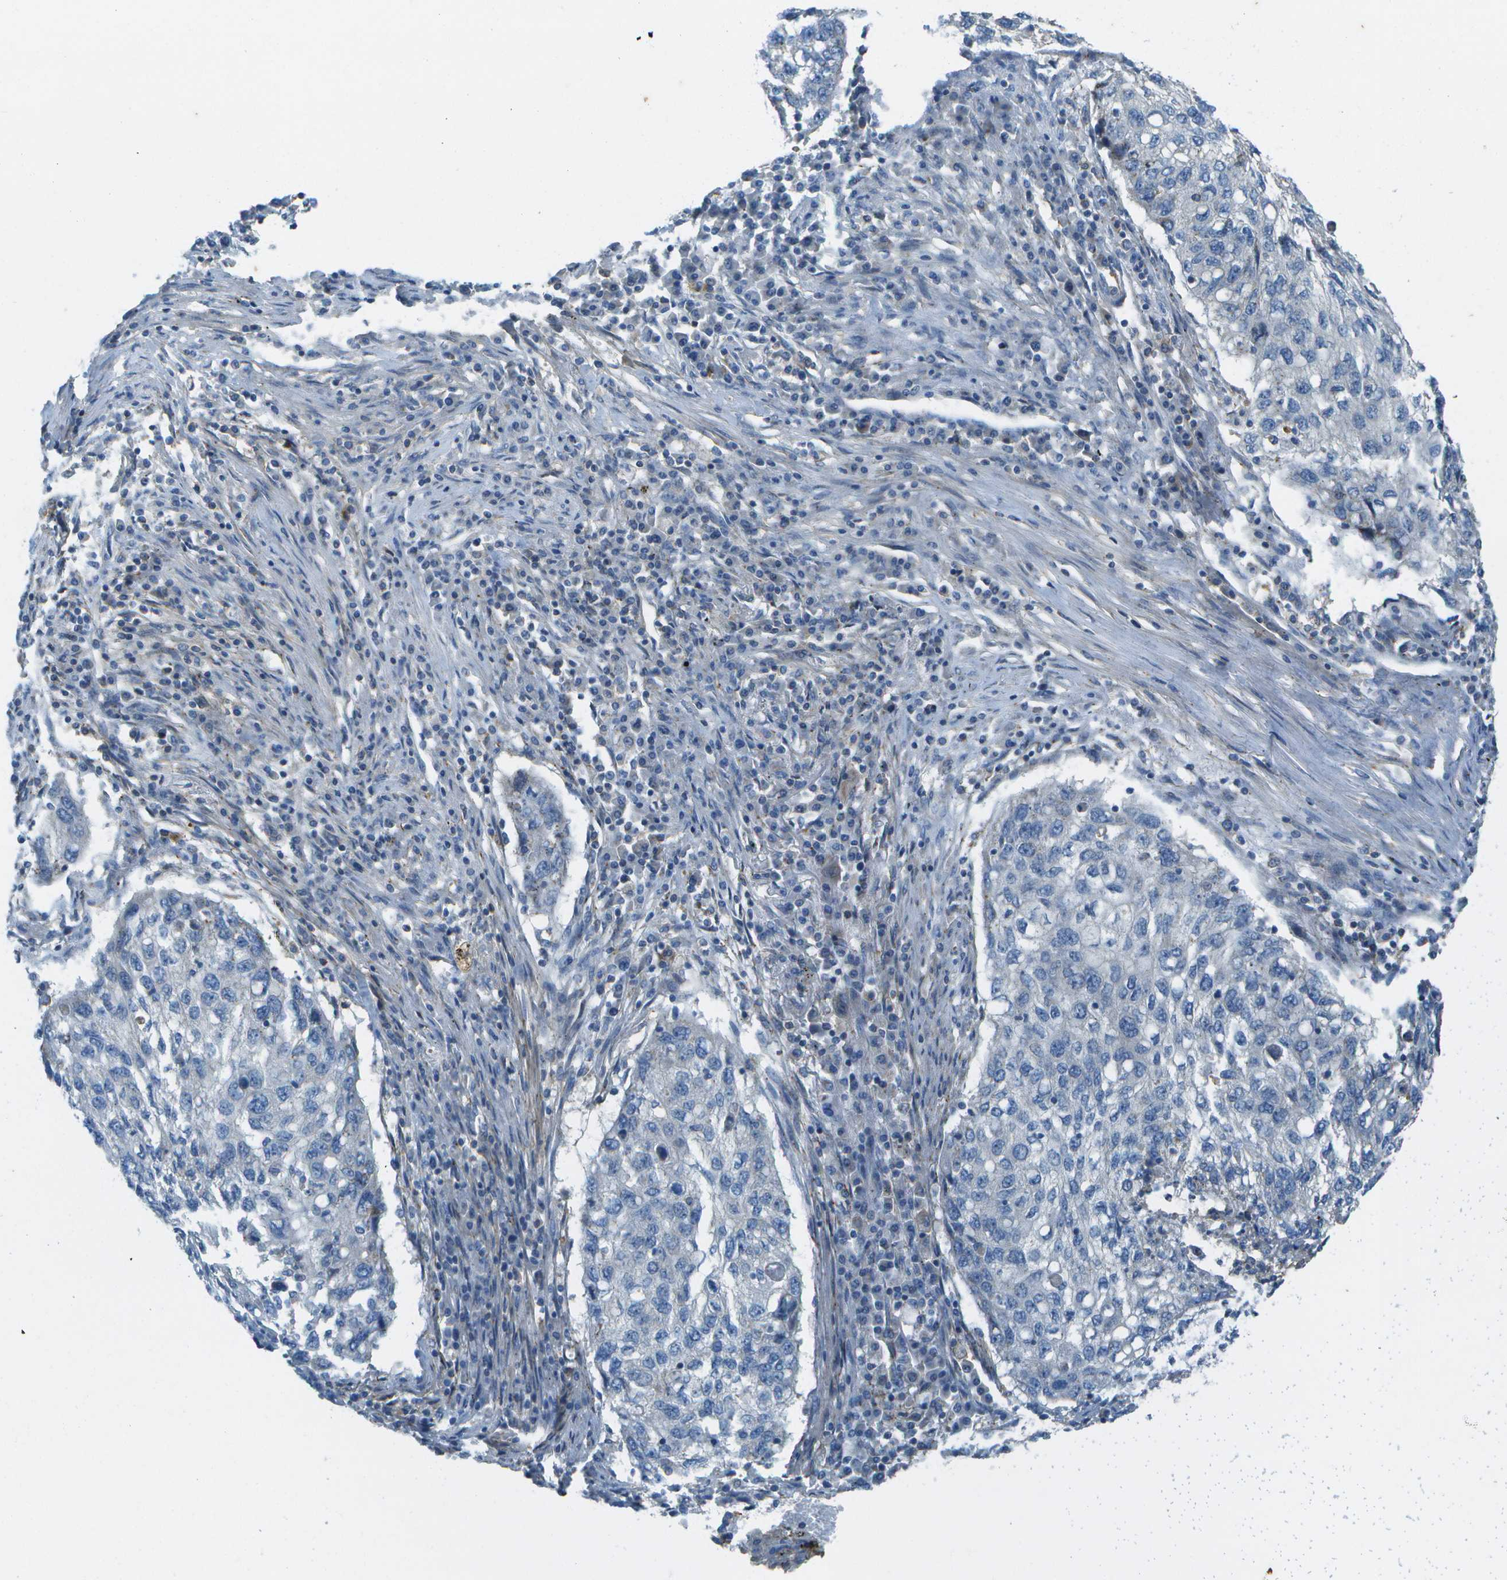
{"staining": {"intensity": "negative", "quantity": "none", "location": "none"}, "tissue": "lung cancer", "cell_type": "Tumor cells", "image_type": "cancer", "snomed": [{"axis": "morphology", "description": "Squamous cell carcinoma, NOS"}, {"axis": "topography", "description": "Lung"}], "caption": "Tumor cells show no significant protein expression in lung cancer.", "gene": "LRRC66", "patient": {"sex": "female", "age": 63}}